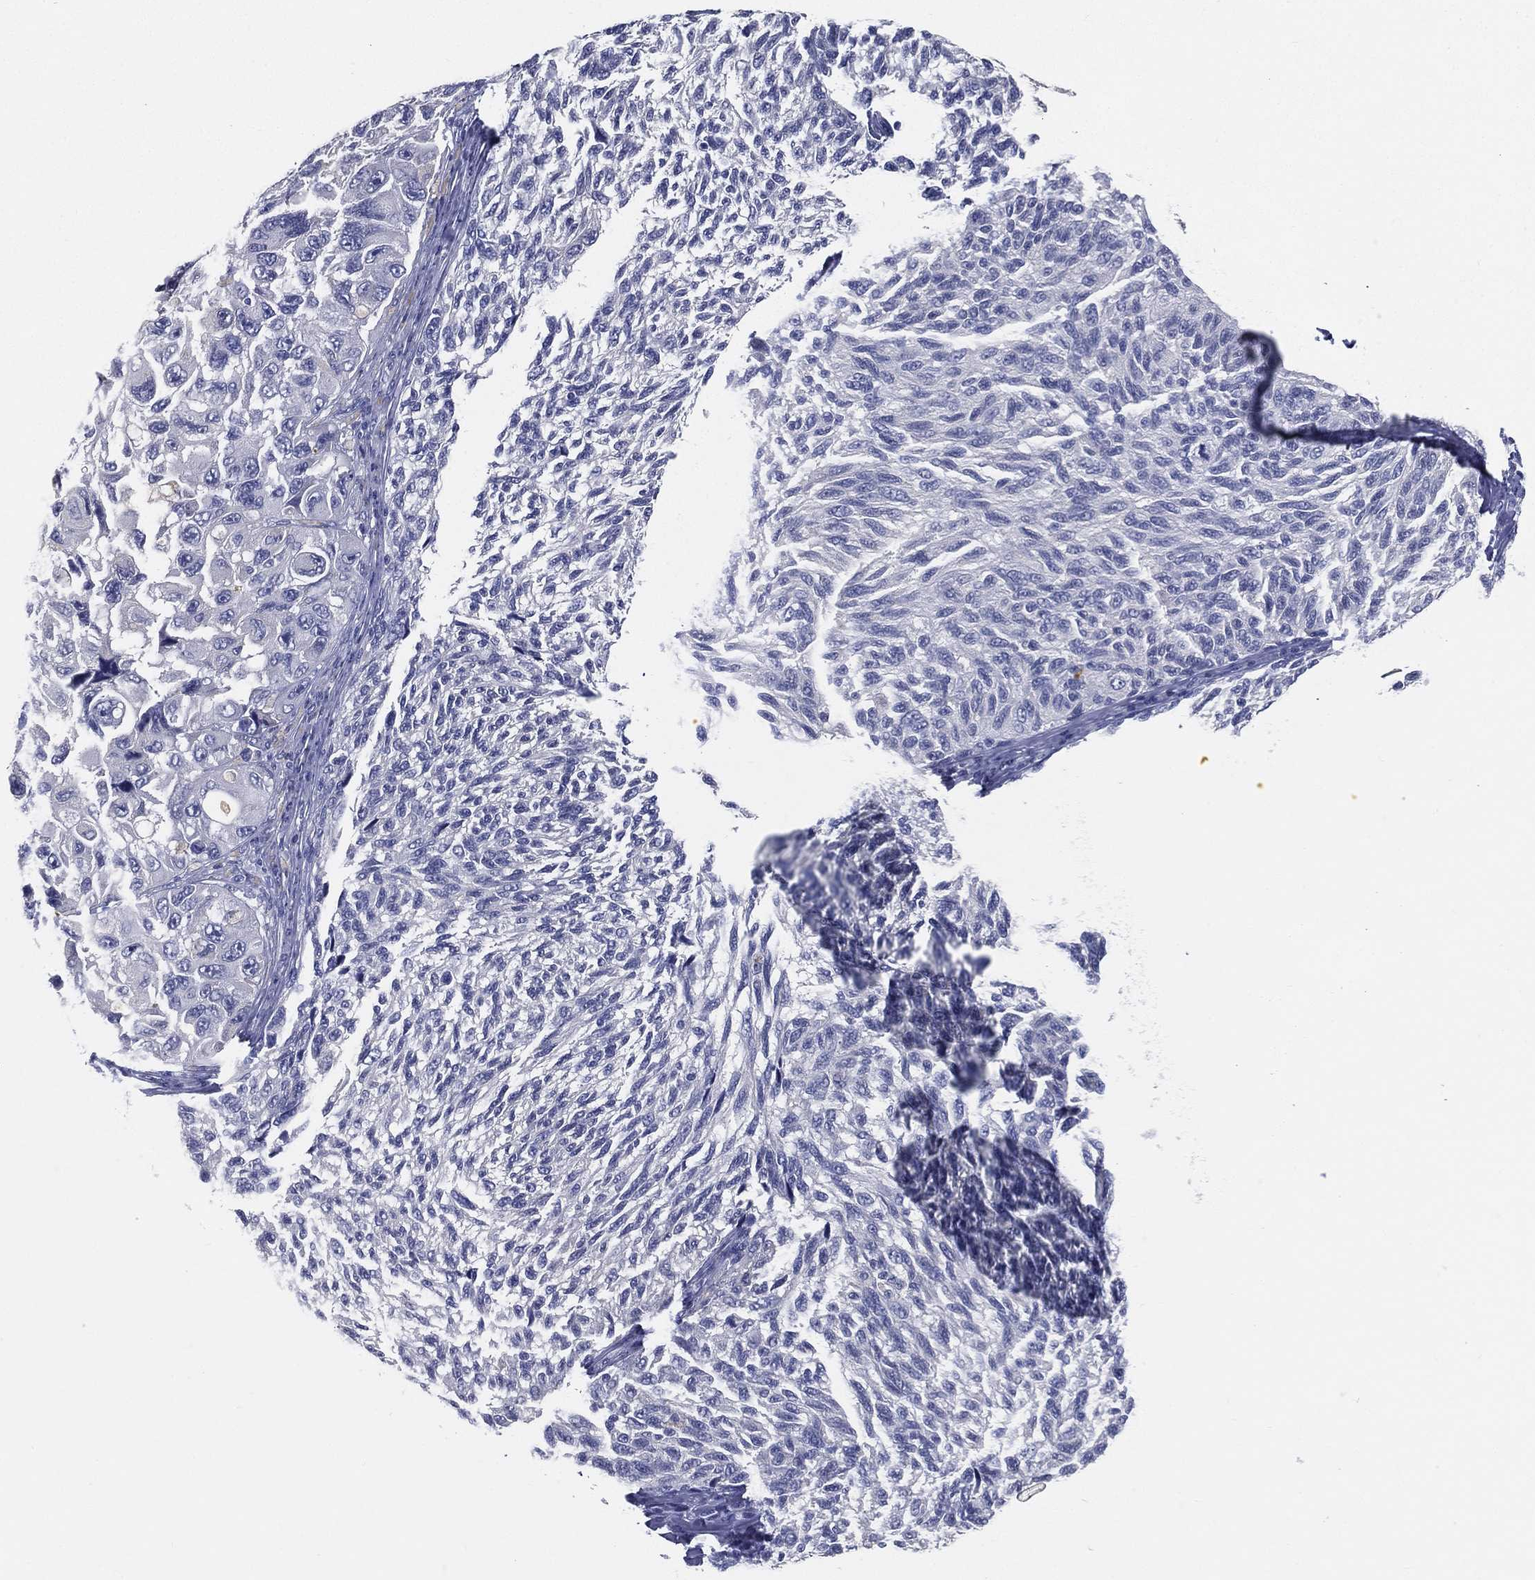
{"staining": {"intensity": "negative", "quantity": "none", "location": "none"}, "tissue": "melanoma", "cell_type": "Tumor cells", "image_type": "cancer", "snomed": [{"axis": "morphology", "description": "Malignant melanoma, NOS"}, {"axis": "topography", "description": "Skin"}], "caption": "An immunohistochemistry (IHC) image of melanoma is shown. There is no staining in tumor cells of melanoma. (Immunohistochemistry (ihc), brightfield microscopy, high magnification).", "gene": "STS", "patient": {"sex": "female", "age": 73}}